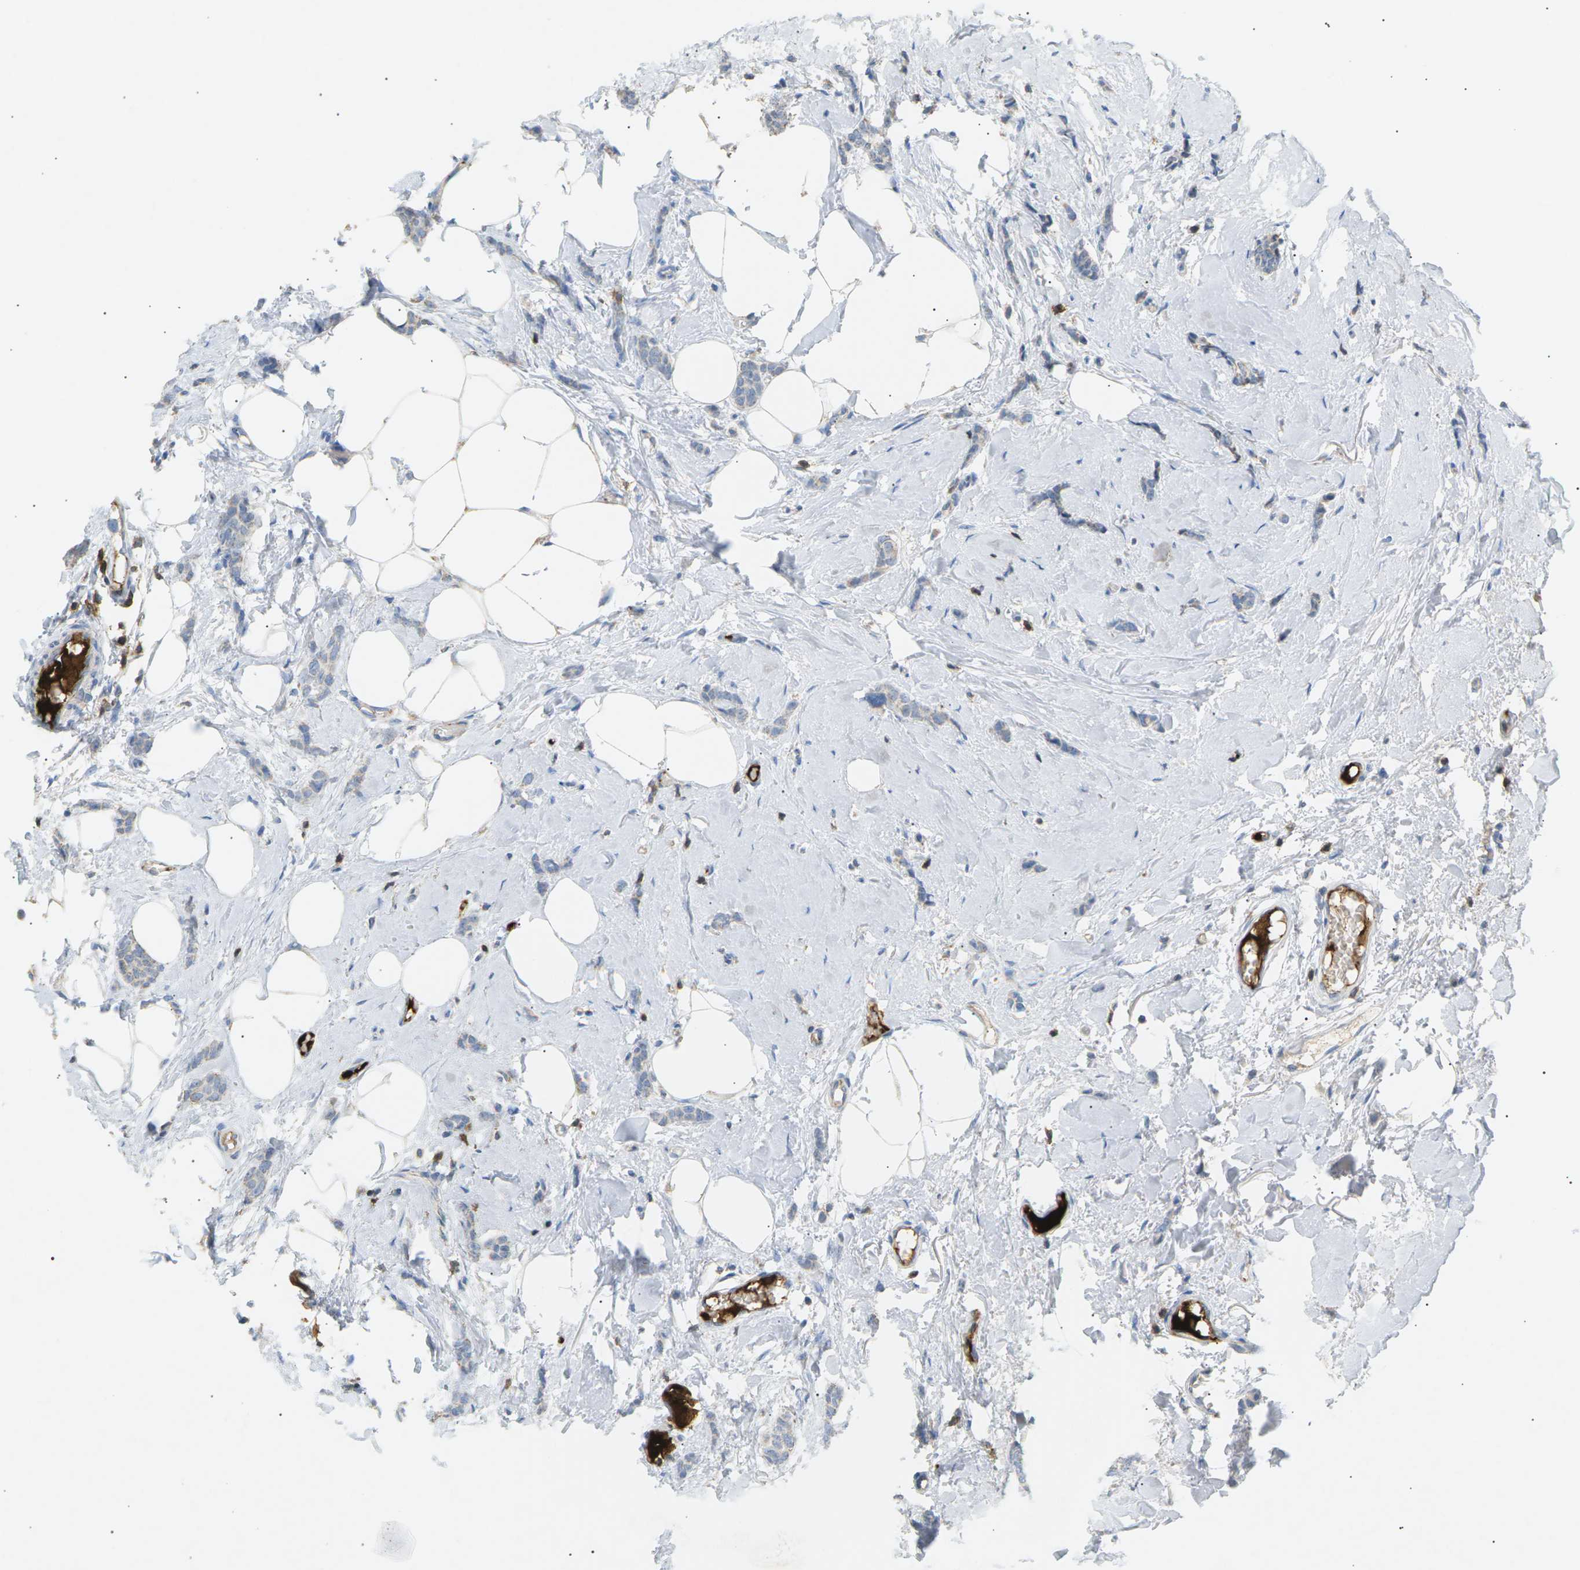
{"staining": {"intensity": "negative", "quantity": "none", "location": "none"}, "tissue": "breast cancer", "cell_type": "Tumor cells", "image_type": "cancer", "snomed": [{"axis": "morphology", "description": "Lobular carcinoma"}, {"axis": "topography", "description": "Skin"}, {"axis": "topography", "description": "Breast"}], "caption": "A micrograph of human lobular carcinoma (breast) is negative for staining in tumor cells.", "gene": "LIME1", "patient": {"sex": "female", "age": 46}}